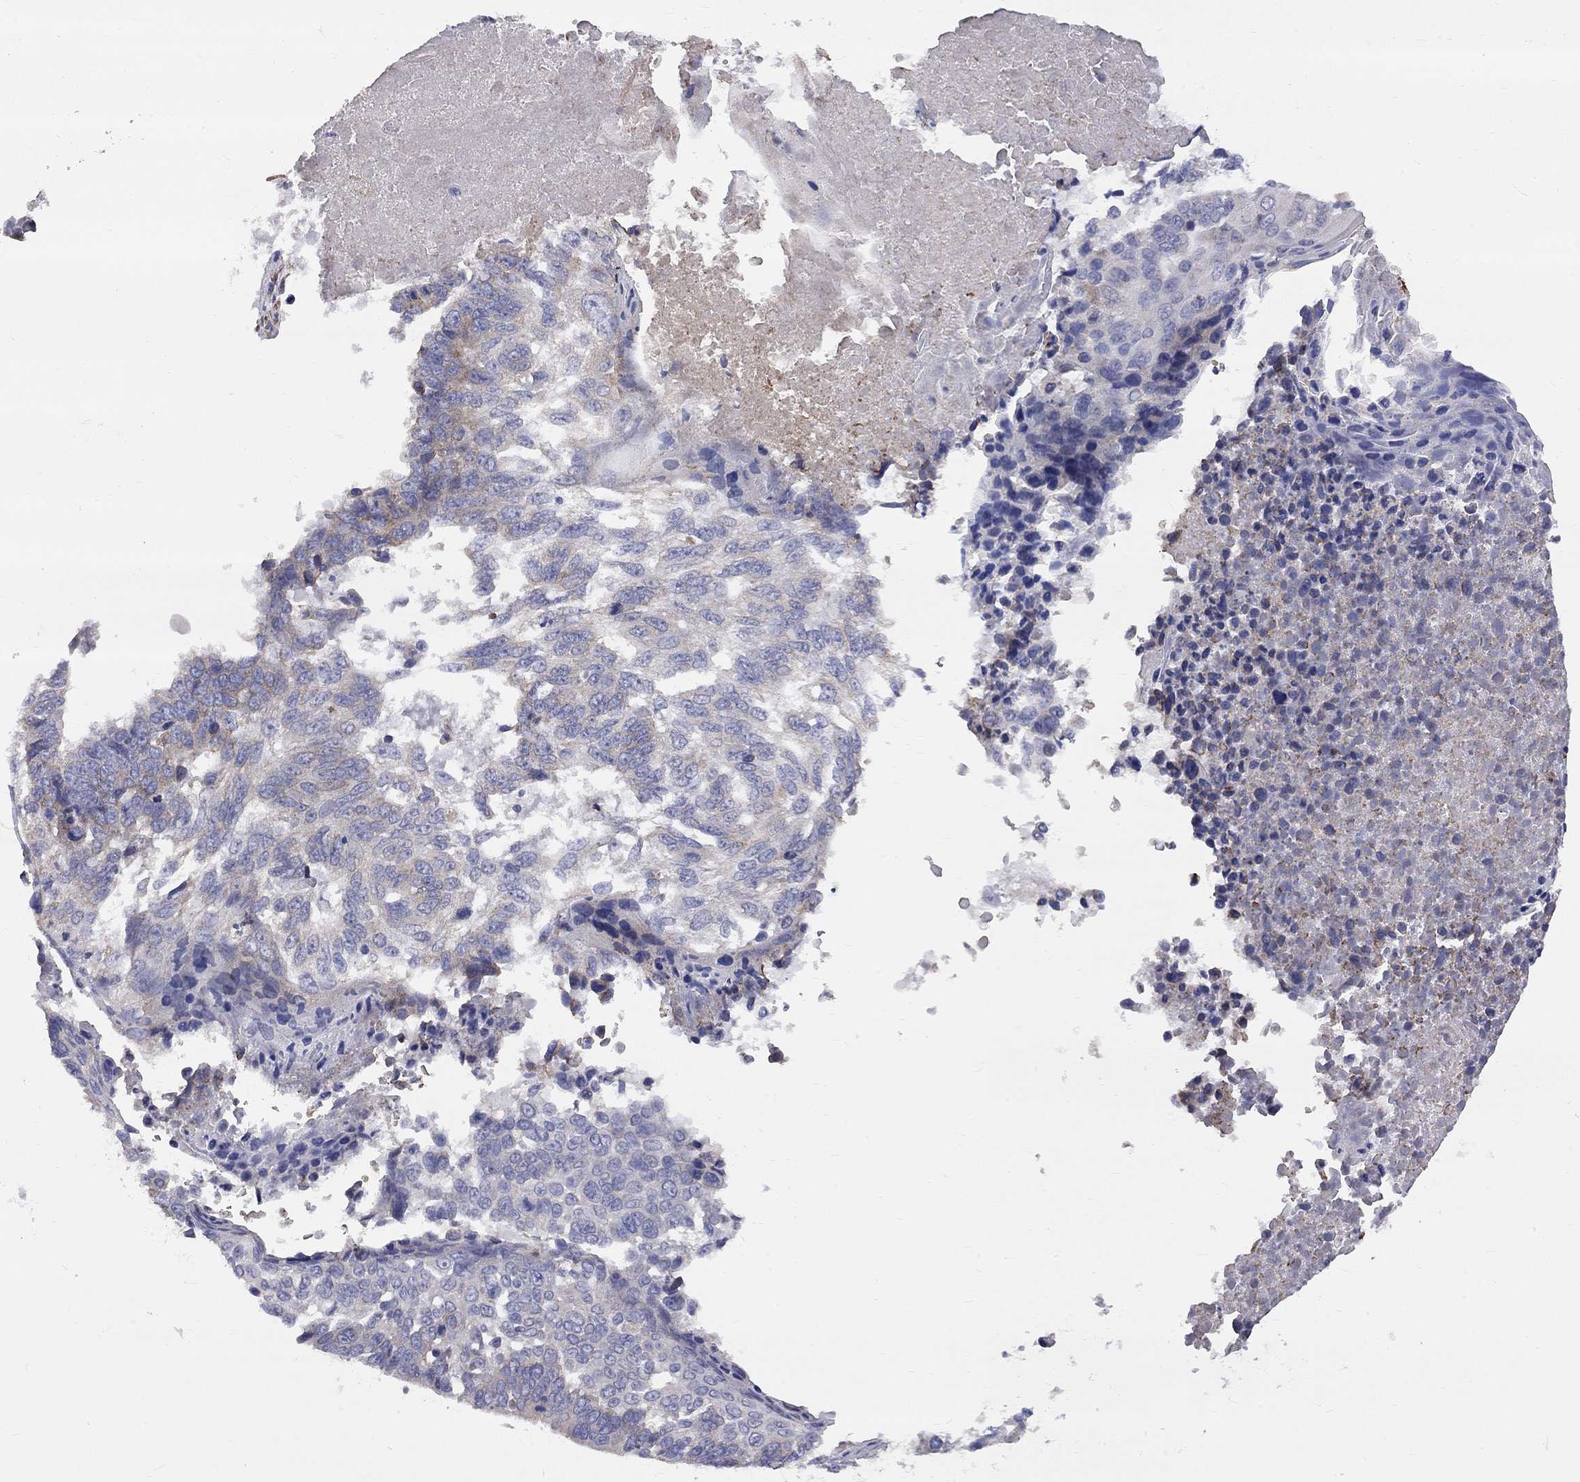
{"staining": {"intensity": "moderate", "quantity": "<25%", "location": "cytoplasmic/membranous"}, "tissue": "lung cancer", "cell_type": "Tumor cells", "image_type": "cancer", "snomed": [{"axis": "morphology", "description": "Squamous cell carcinoma, NOS"}, {"axis": "topography", "description": "Lung"}], "caption": "Brown immunohistochemical staining in human lung squamous cell carcinoma shows moderate cytoplasmic/membranous staining in approximately <25% of tumor cells.", "gene": "CASTOR1", "patient": {"sex": "male", "age": 73}}